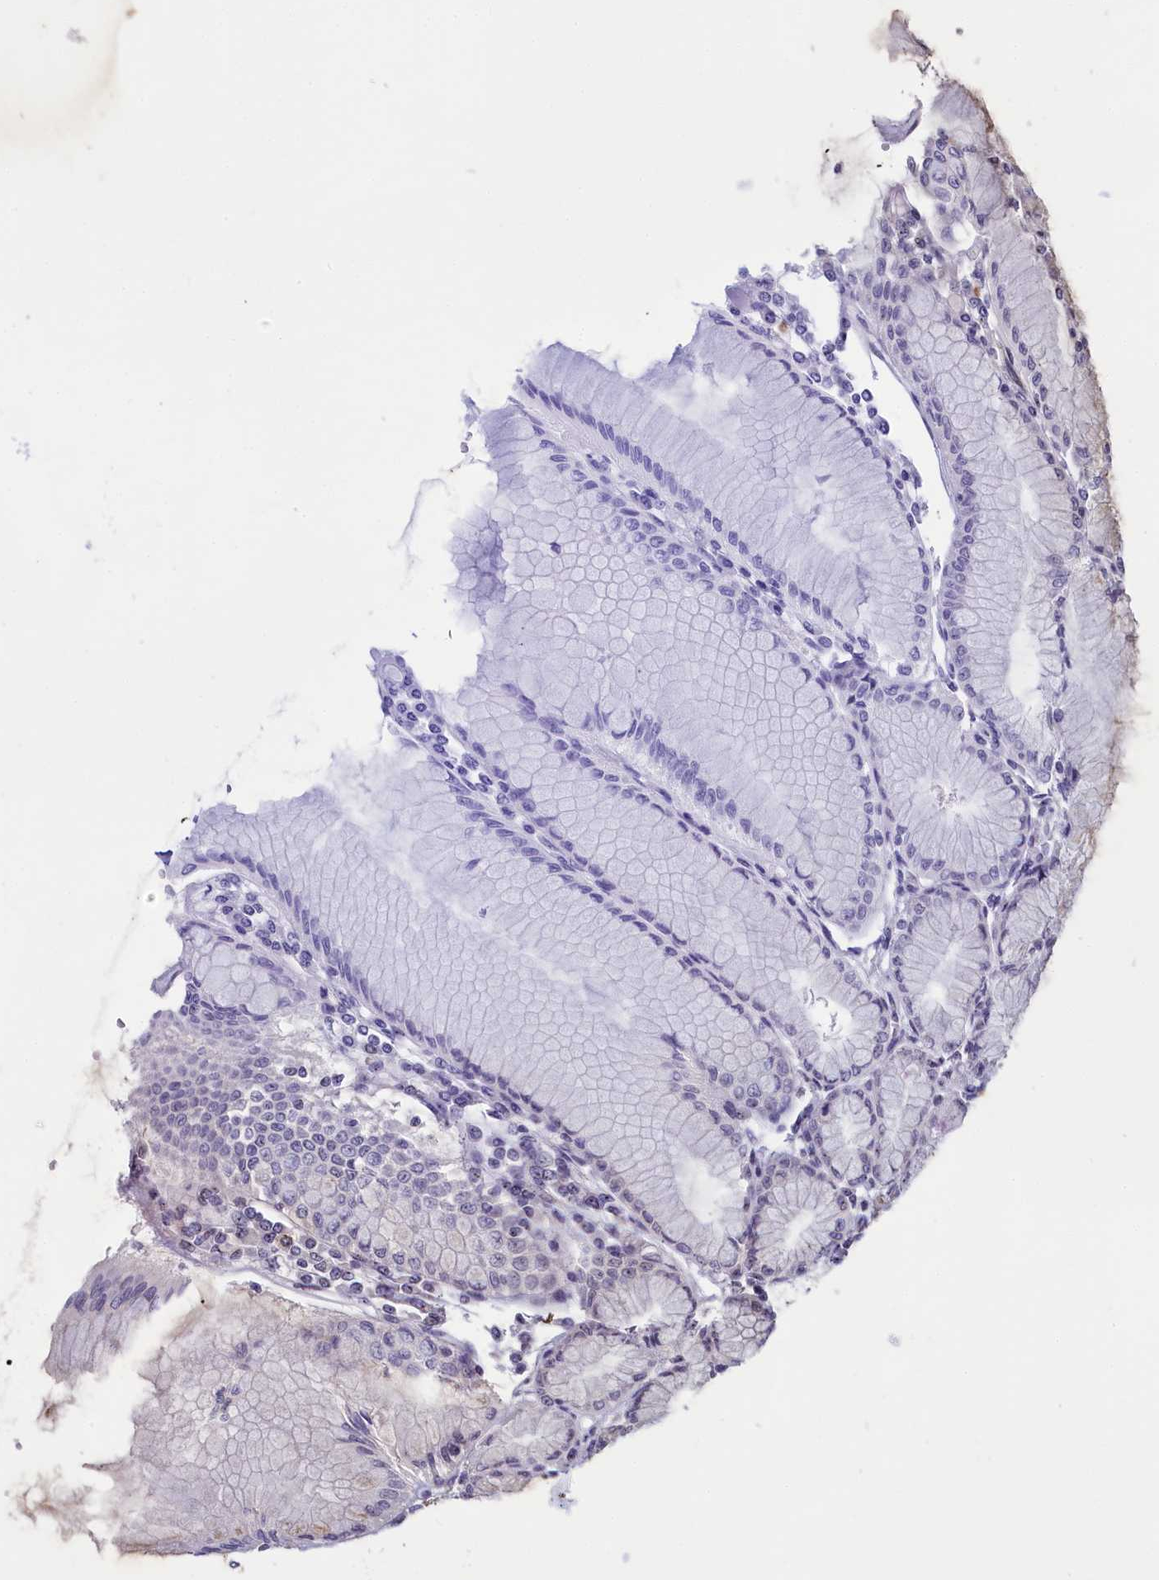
{"staining": {"intensity": "moderate", "quantity": "<25%", "location": "cytoplasmic/membranous,nuclear"}, "tissue": "stomach", "cell_type": "Glandular cells", "image_type": "normal", "snomed": [{"axis": "morphology", "description": "Normal tissue, NOS"}, {"axis": "topography", "description": "Stomach"}], "caption": "High-power microscopy captured an immunohistochemistry (IHC) histopathology image of unremarkable stomach, revealing moderate cytoplasmic/membranous,nuclear staining in approximately <25% of glandular cells.", "gene": "TCOF1", "patient": {"sex": "female", "age": 57}}